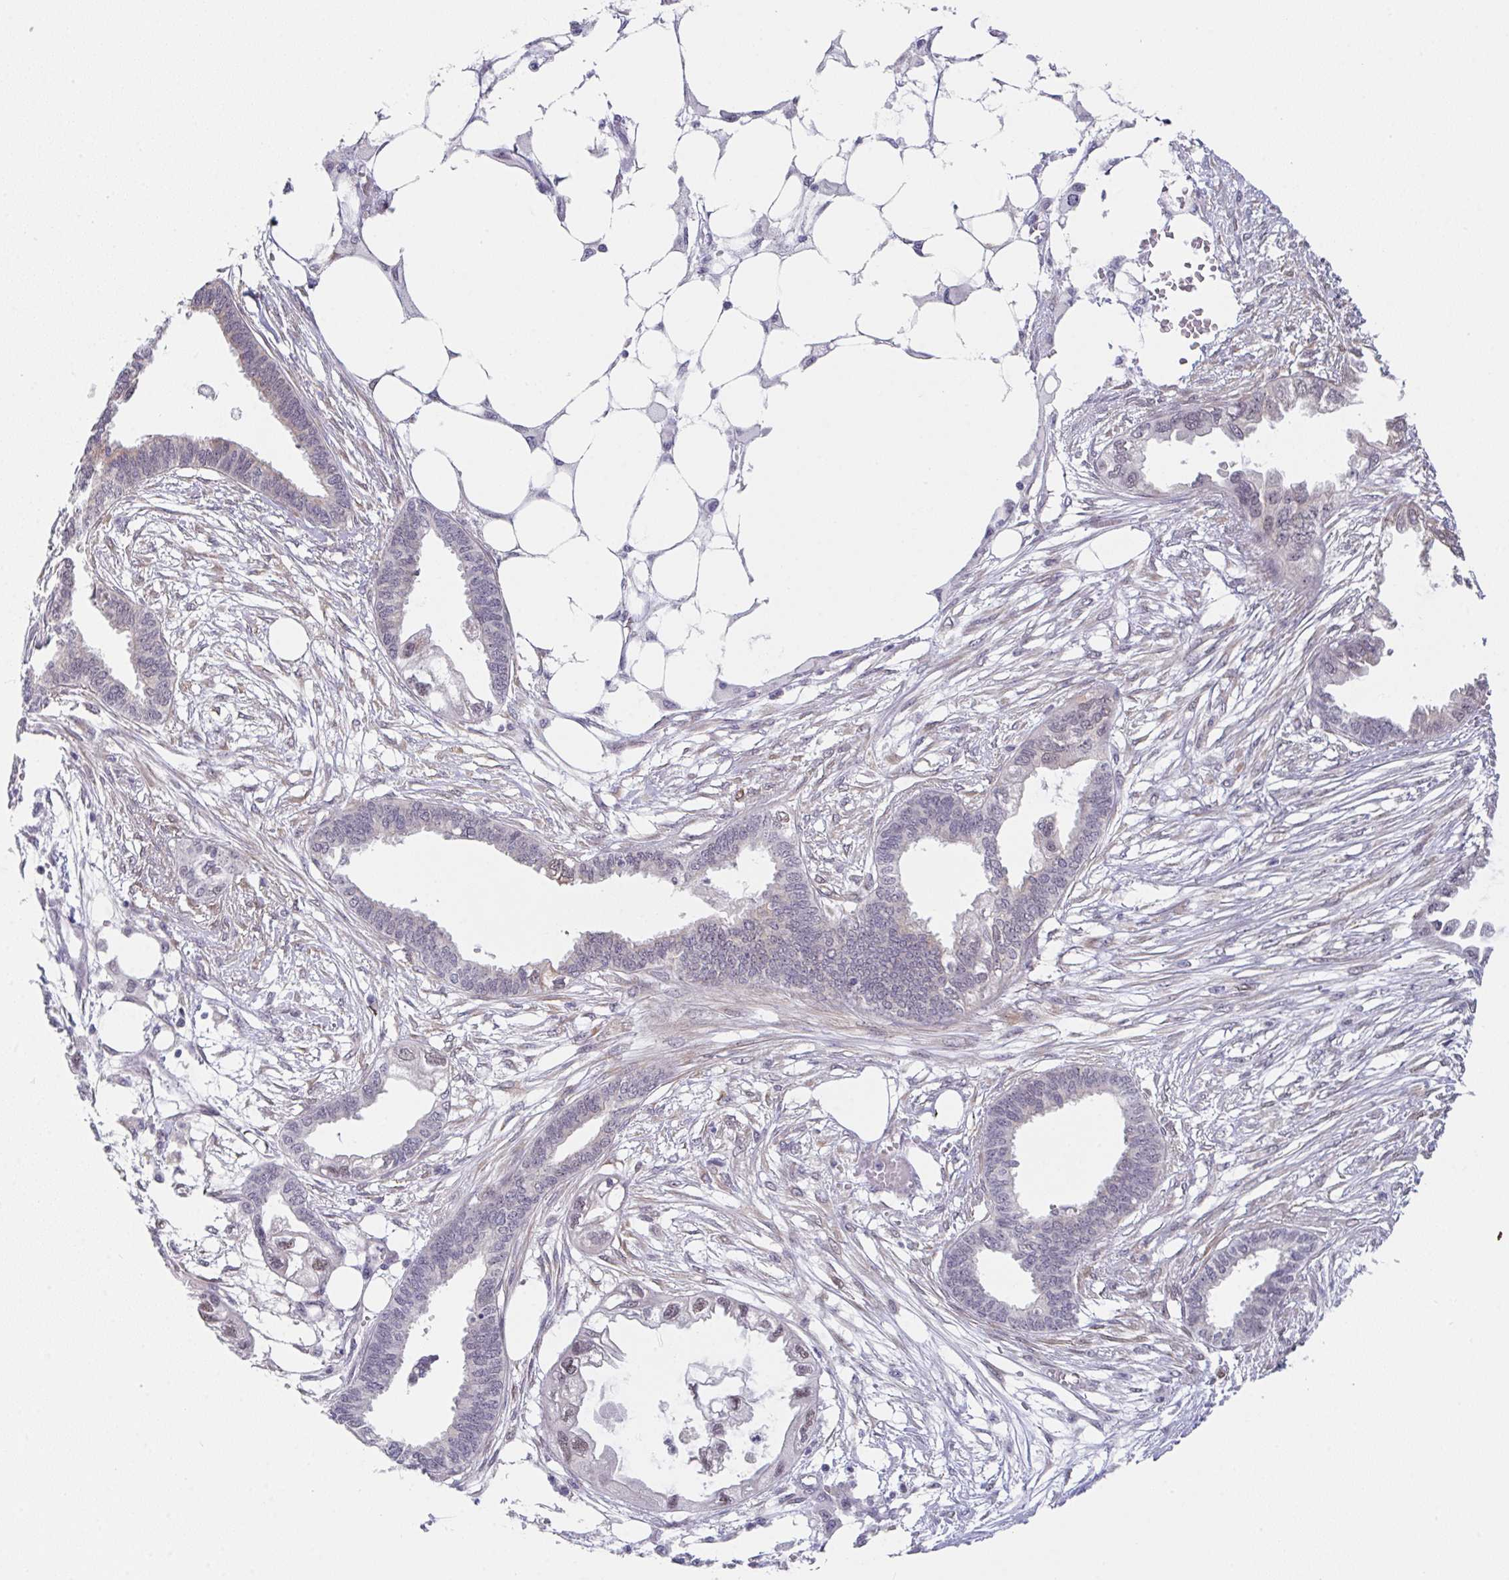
{"staining": {"intensity": "moderate", "quantity": "<25%", "location": "cytoplasmic/membranous,nuclear"}, "tissue": "endometrial cancer", "cell_type": "Tumor cells", "image_type": "cancer", "snomed": [{"axis": "morphology", "description": "Adenocarcinoma, NOS"}, {"axis": "morphology", "description": "Adenocarcinoma, metastatic, NOS"}, {"axis": "topography", "description": "Adipose tissue"}, {"axis": "topography", "description": "Endometrium"}], "caption": "Endometrial cancer stained with DAB immunohistochemistry (IHC) reveals low levels of moderate cytoplasmic/membranous and nuclear positivity in approximately <25% of tumor cells. (IHC, brightfield microscopy, high magnification).", "gene": "RBM18", "patient": {"sex": "female", "age": 67}}